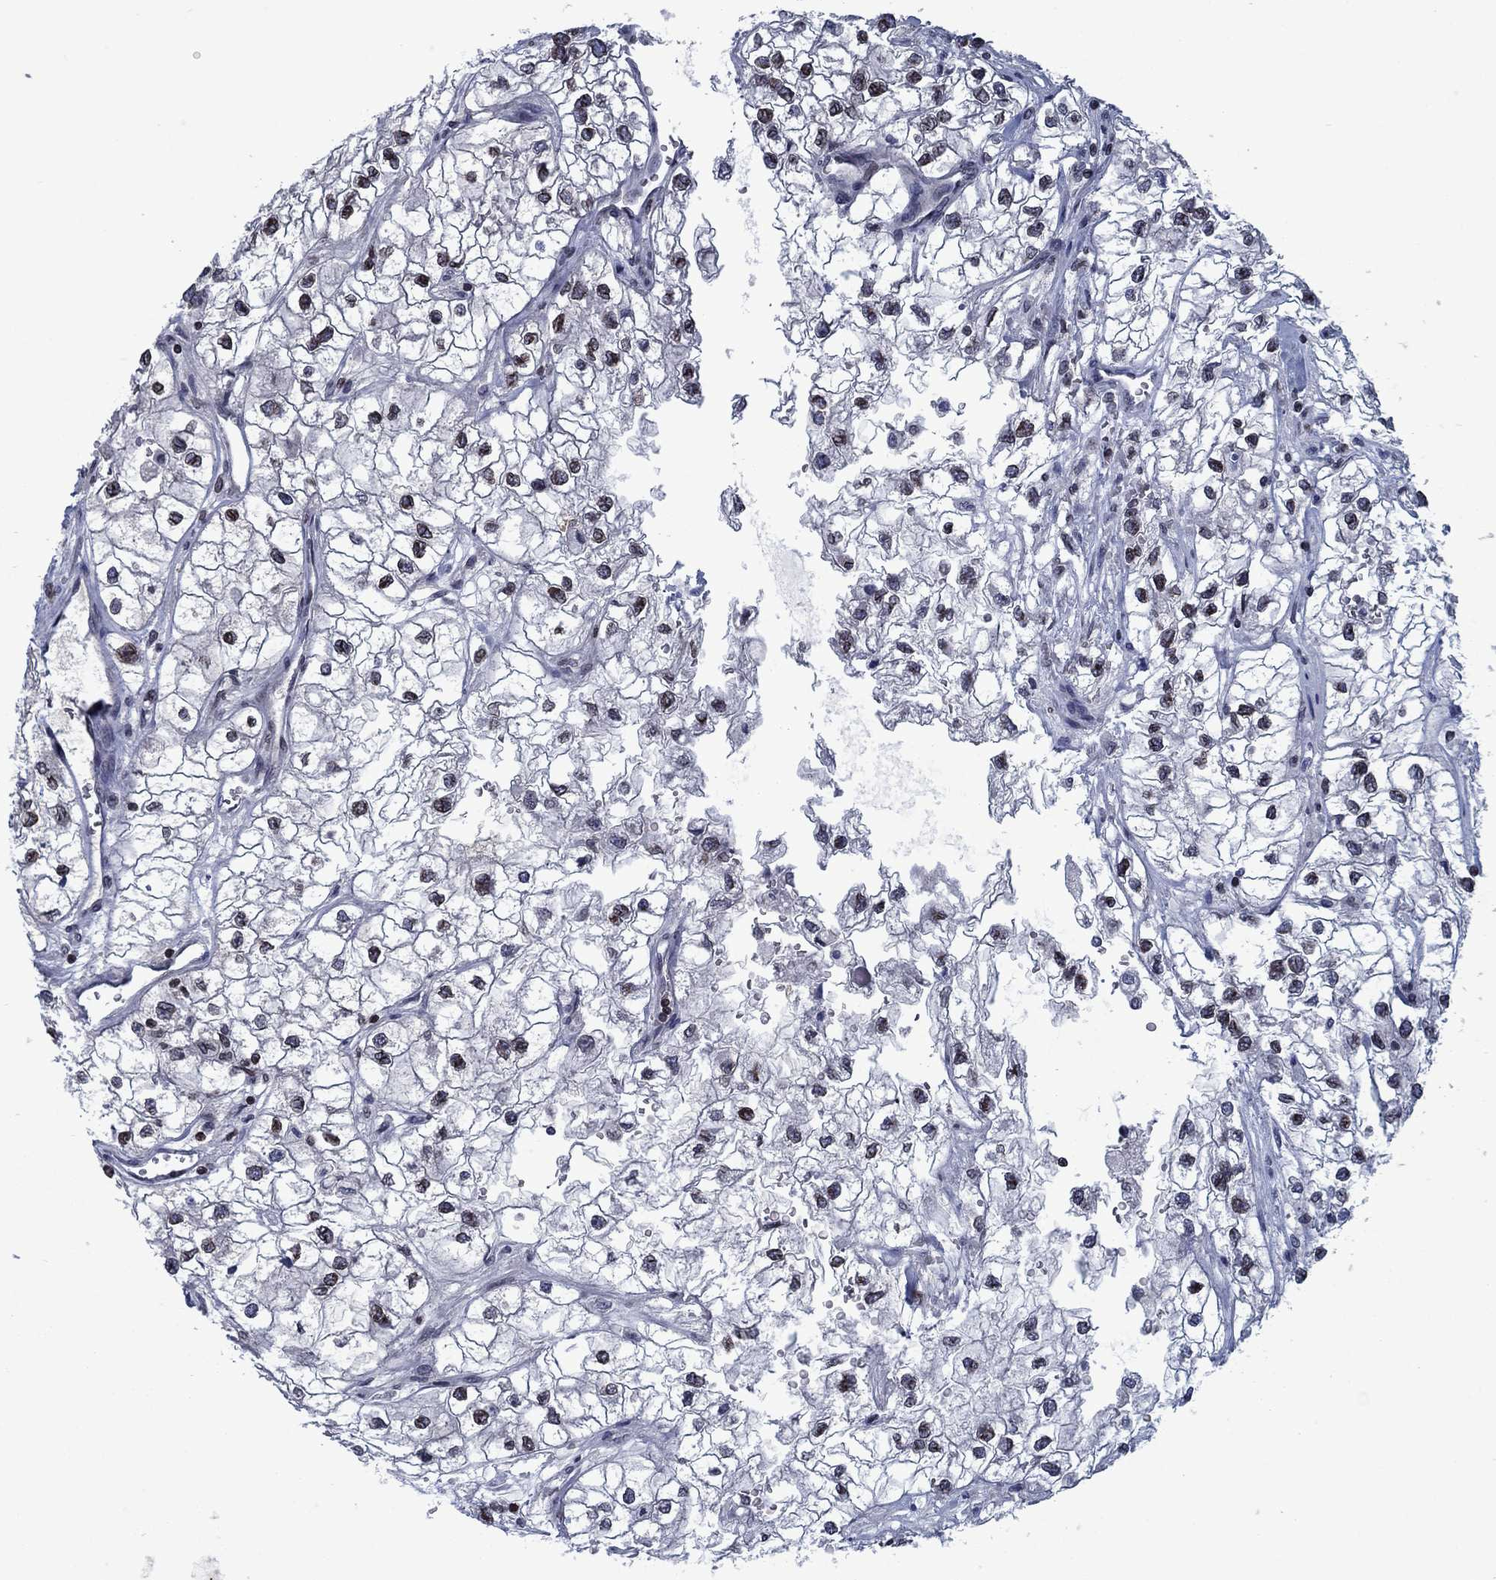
{"staining": {"intensity": "moderate", "quantity": "<25%", "location": "nuclear"}, "tissue": "renal cancer", "cell_type": "Tumor cells", "image_type": "cancer", "snomed": [{"axis": "morphology", "description": "Adenocarcinoma, NOS"}, {"axis": "topography", "description": "Kidney"}], "caption": "Immunohistochemical staining of human renal adenocarcinoma exhibits low levels of moderate nuclear positivity in about <25% of tumor cells.", "gene": "SLA", "patient": {"sex": "male", "age": 59}}